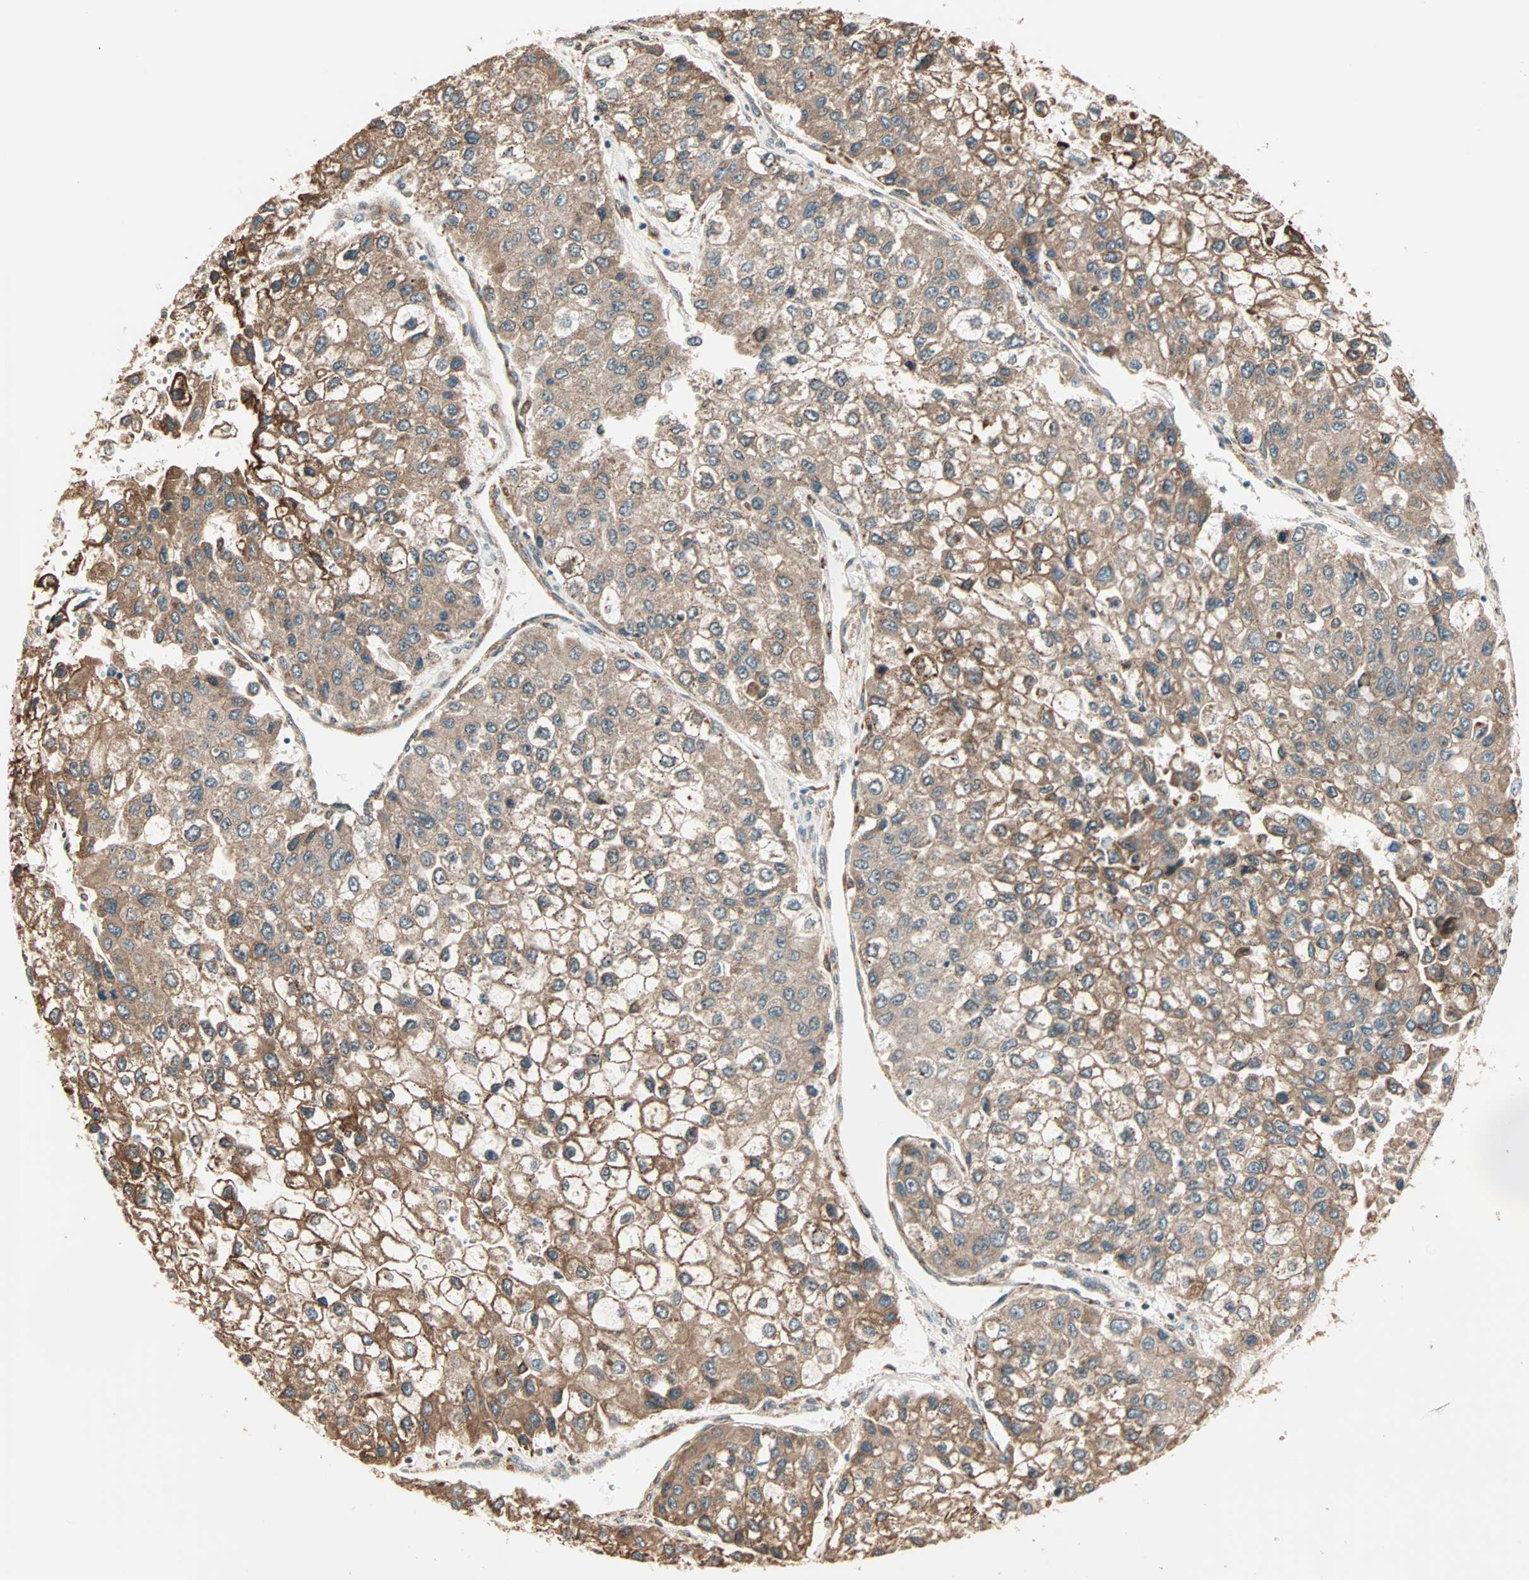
{"staining": {"intensity": "moderate", "quantity": ">75%", "location": "cytoplasmic/membranous"}, "tissue": "liver cancer", "cell_type": "Tumor cells", "image_type": "cancer", "snomed": [{"axis": "morphology", "description": "Carcinoma, Hepatocellular, NOS"}, {"axis": "topography", "description": "Liver"}], "caption": "This is an image of IHC staining of liver cancer (hepatocellular carcinoma), which shows moderate positivity in the cytoplasmic/membranous of tumor cells.", "gene": "P4HA1", "patient": {"sex": "female", "age": 66}}